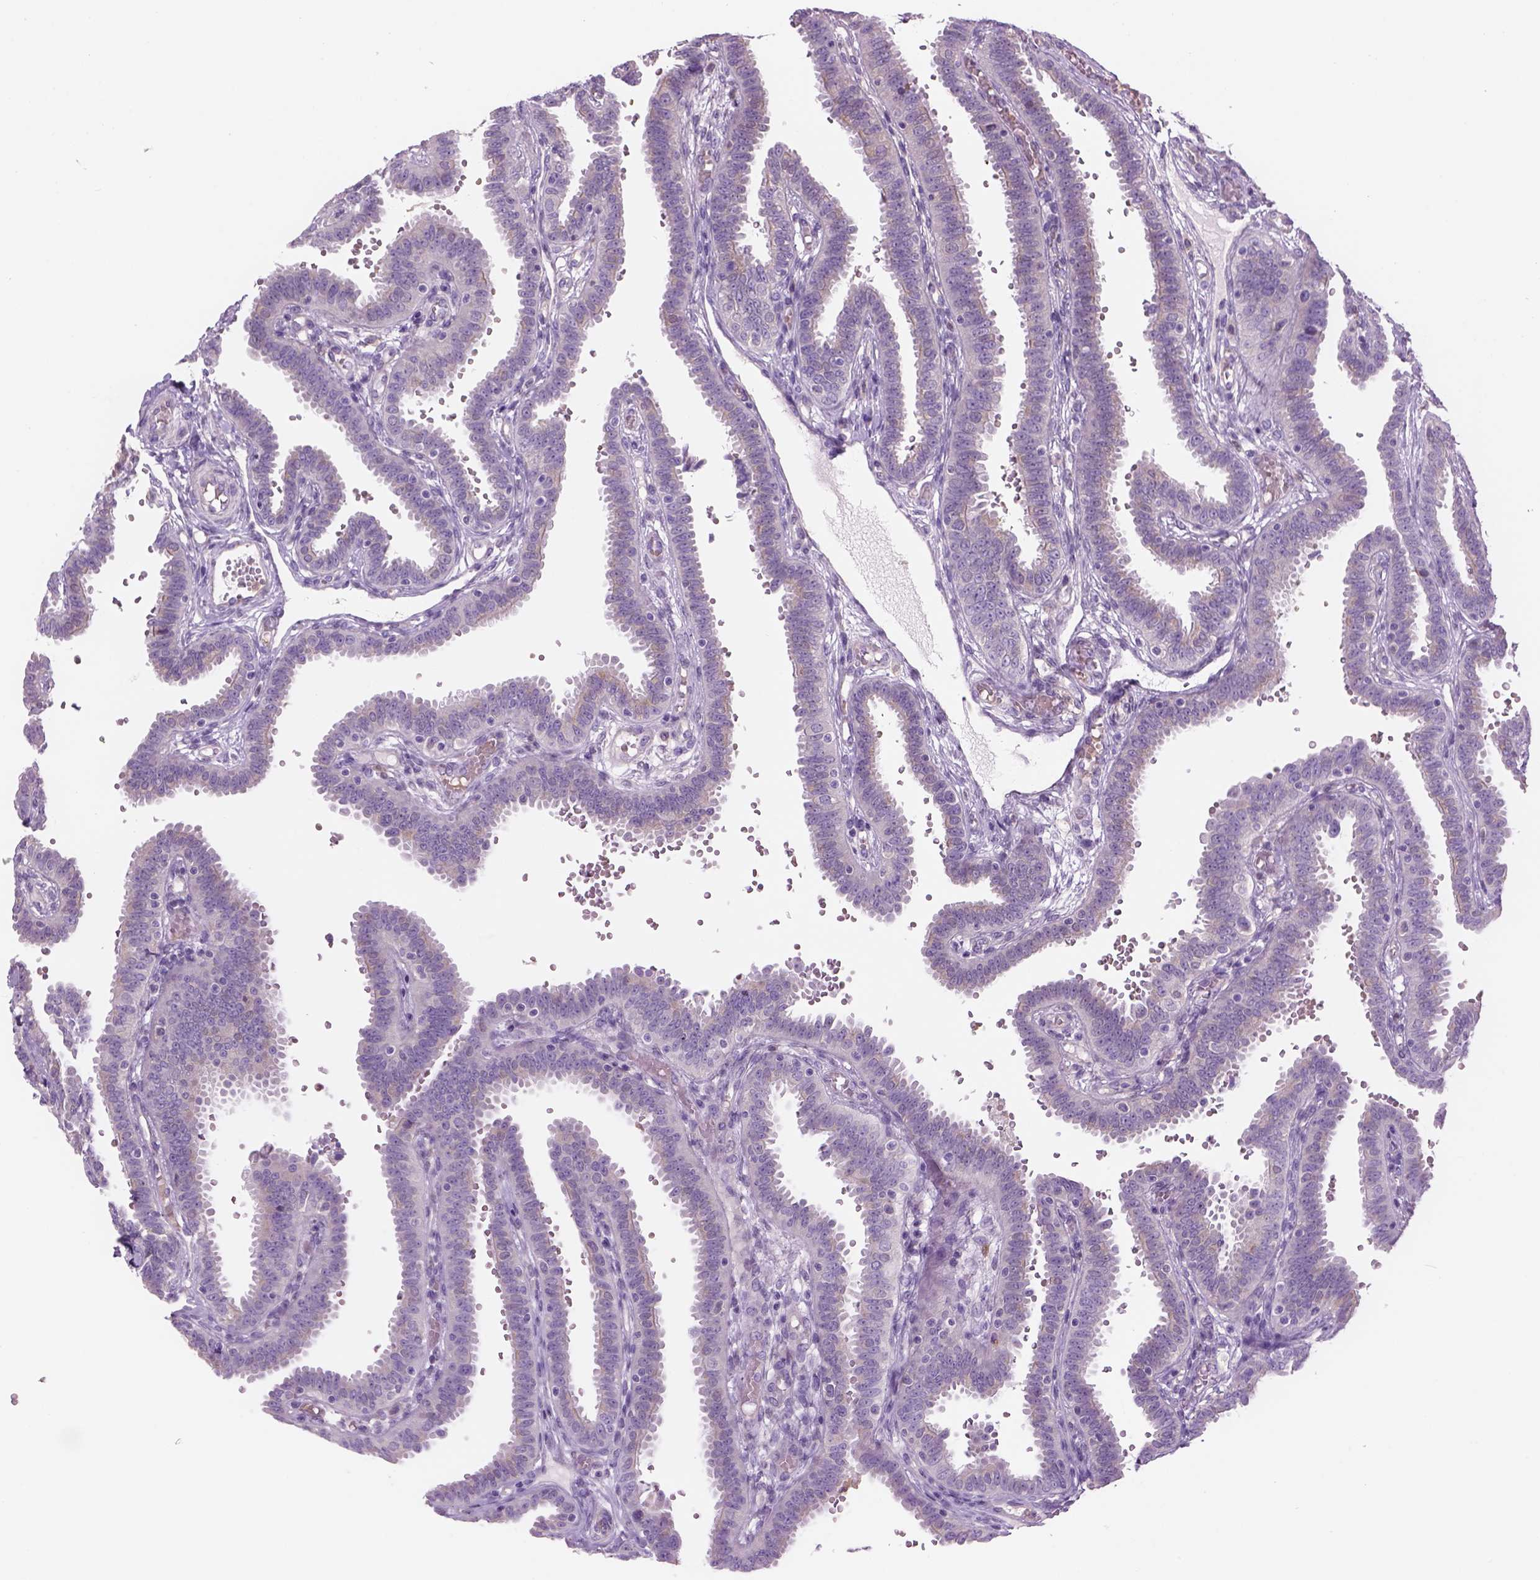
{"staining": {"intensity": "weak", "quantity": "<25%", "location": "cytoplasmic/membranous"}, "tissue": "fallopian tube", "cell_type": "Glandular cells", "image_type": "normal", "snomed": [{"axis": "morphology", "description": "Normal tissue, NOS"}, {"axis": "topography", "description": "Fallopian tube"}], "caption": "Immunohistochemistry micrograph of benign human fallopian tube stained for a protein (brown), which shows no positivity in glandular cells. (Stains: DAB (3,3'-diaminobenzidine) immunohistochemistry with hematoxylin counter stain, Microscopy: brightfield microscopy at high magnification).", "gene": "CD84", "patient": {"sex": "female", "age": 37}}